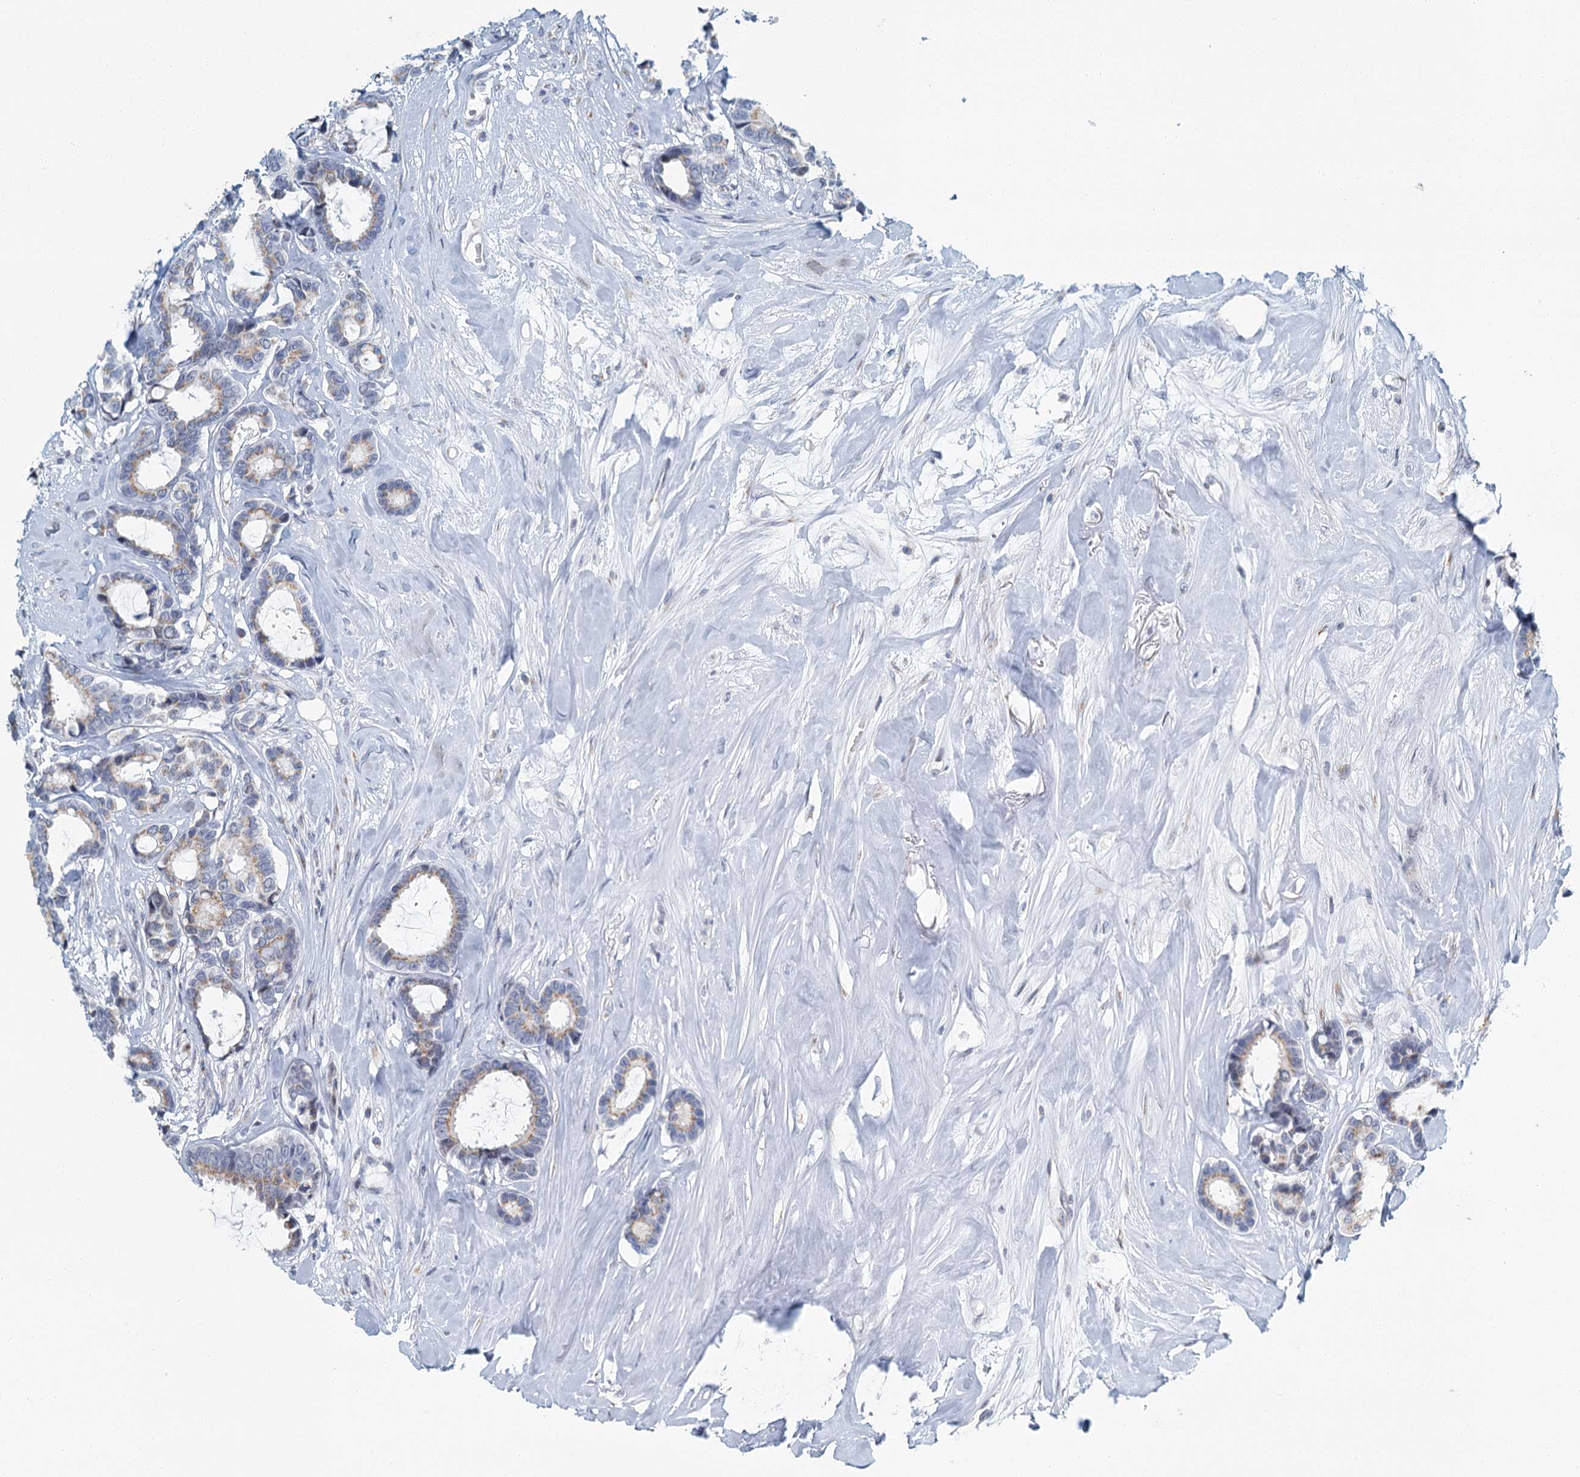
{"staining": {"intensity": "weak", "quantity": "25%-75%", "location": "cytoplasmic/membranous"}, "tissue": "breast cancer", "cell_type": "Tumor cells", "image_type": "cancer", "snomed": [{"axis": "morphology", "description": "Duct carcinoma"}, {"axis": "topography", "description": "Breast"}], "caption": "A histopathology image of breast cancer stained for a protein reveals weak cytoplasmic/membranous brown staining in tumor cells.", "gene": "ZNF527", "patient": {"sex": "female", "age": 87}}